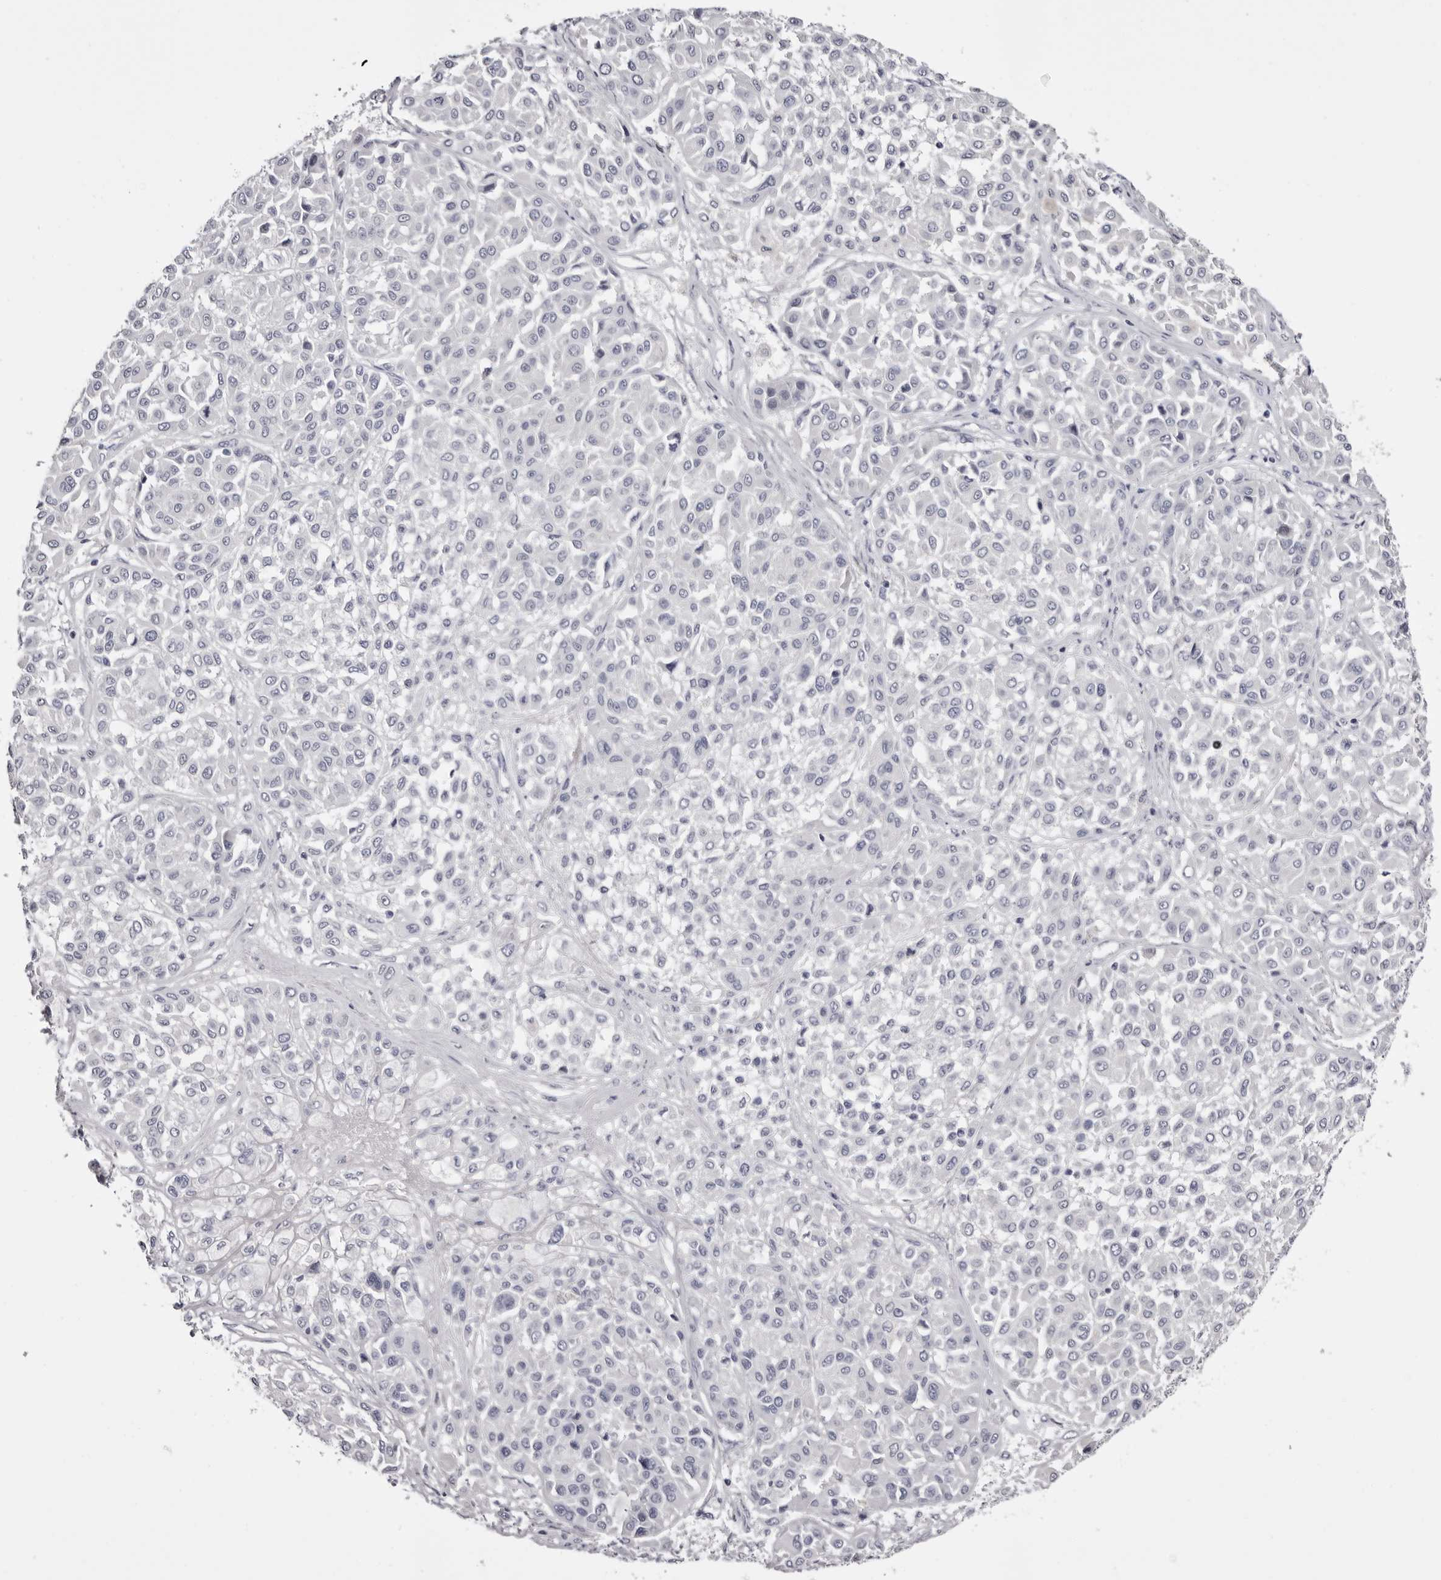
{"staining": {"intensity": "negative", "quantity": "none", "location": "none"}, "tissue": "melanoma", "cell_type": "Tumor cells", "image_type": "cancer", "snomed": [{"axis": "morphology", "description": "Malignant melanoma, Metastatic site"}, {"axis": "topography", "description": "Soft tissue"}], "caption": "Immunohistochemical staining of melanoma exhibits no significant positivity in tumor cells.", "gene": "CASQ1", "patient": {"sex": "male", "age": 41}}